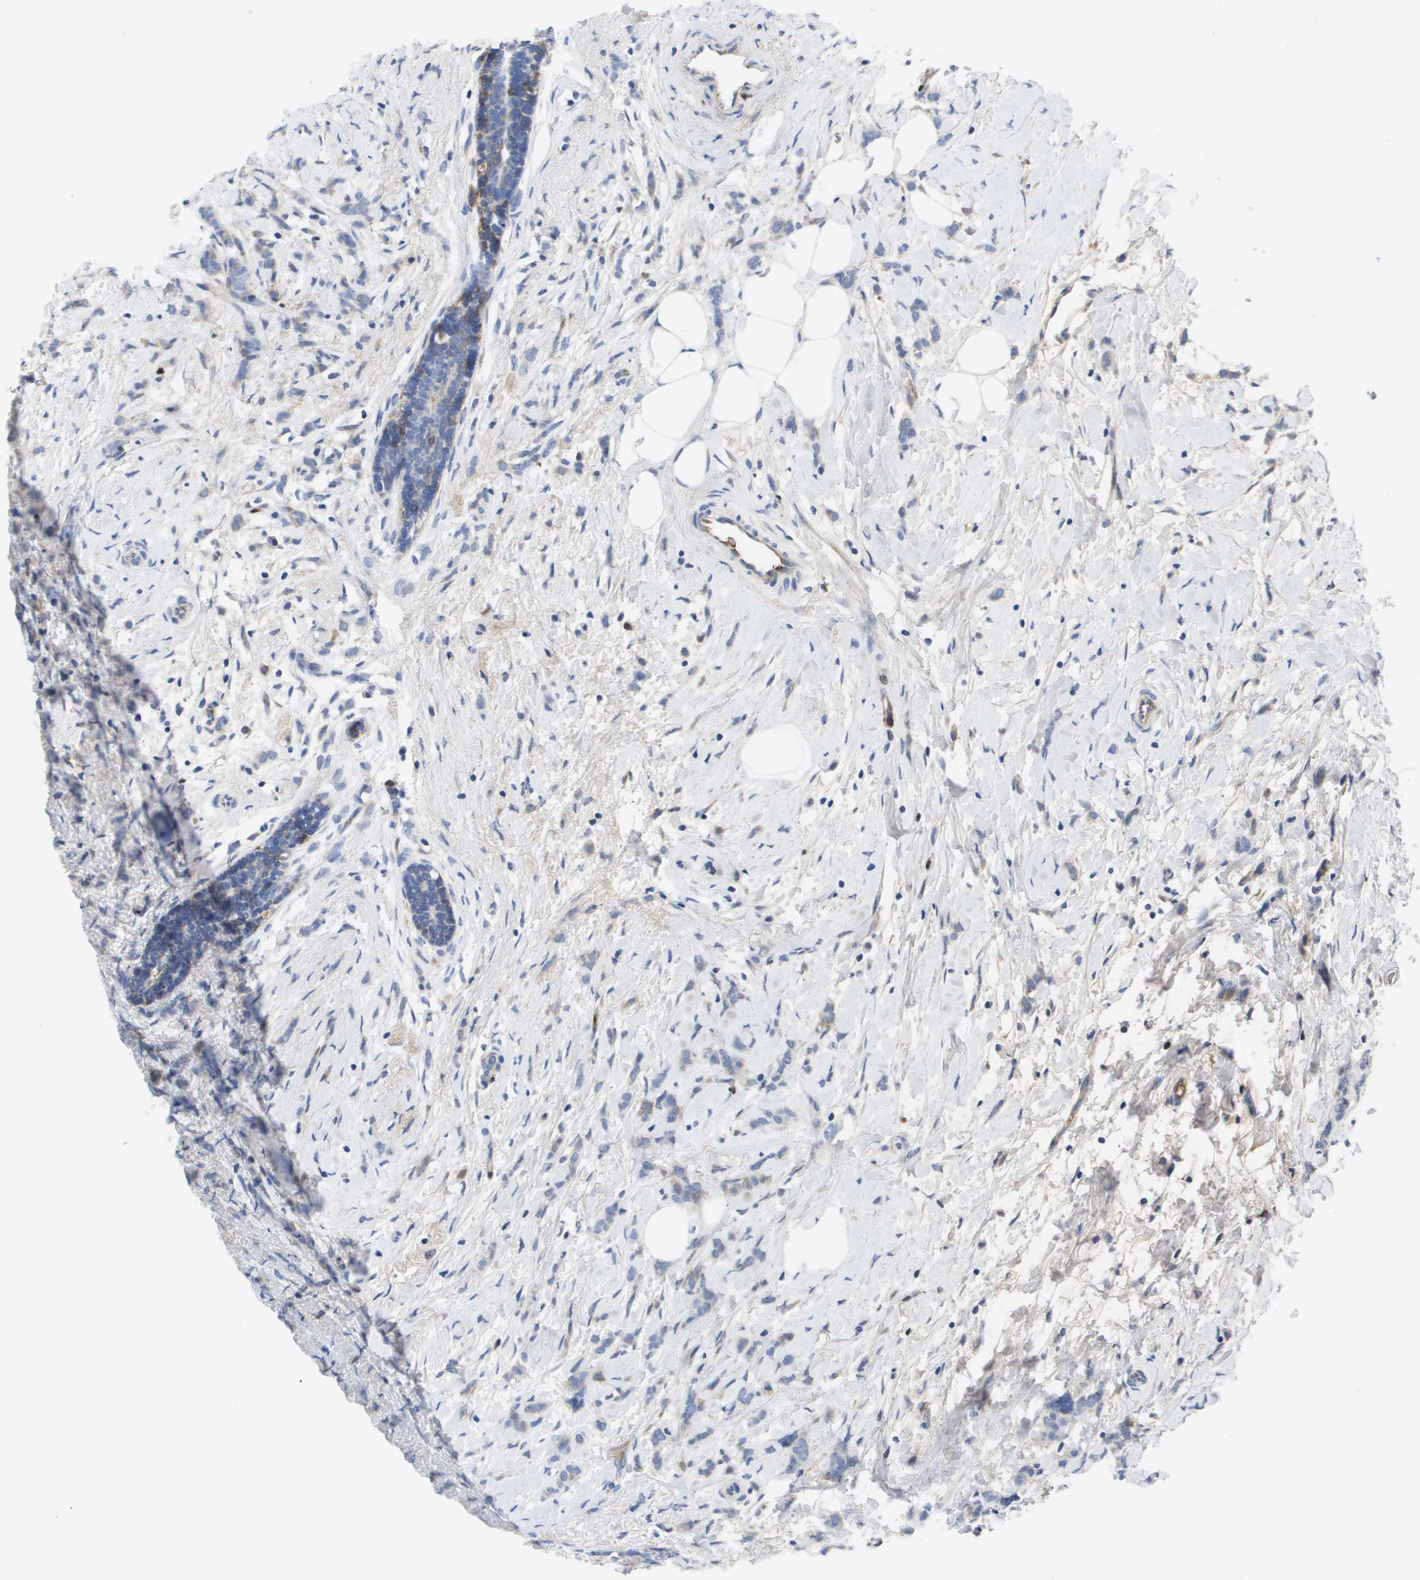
{"staining": {"intensity": "negative", "quantity": "none", "location": "none"}, "tissue": "breast cancer", "cell_type": "Tumor cells", "image_type": "cancer", "snomed": [{"axis": "morphology", "description": "Lobular carcinoma, in situ"}, {"axis": "morphology", "description": "Lobular carcinoma"}, {"axis": "topography", "description": "Breast"}], "caption": "Lobular carcinoma in situ (breast) was stained to show a protein in brown. There is no significant positivity in tumor cells.", "gene": "SERPINC1", "patient": {"sex": "female", "age": 41}}